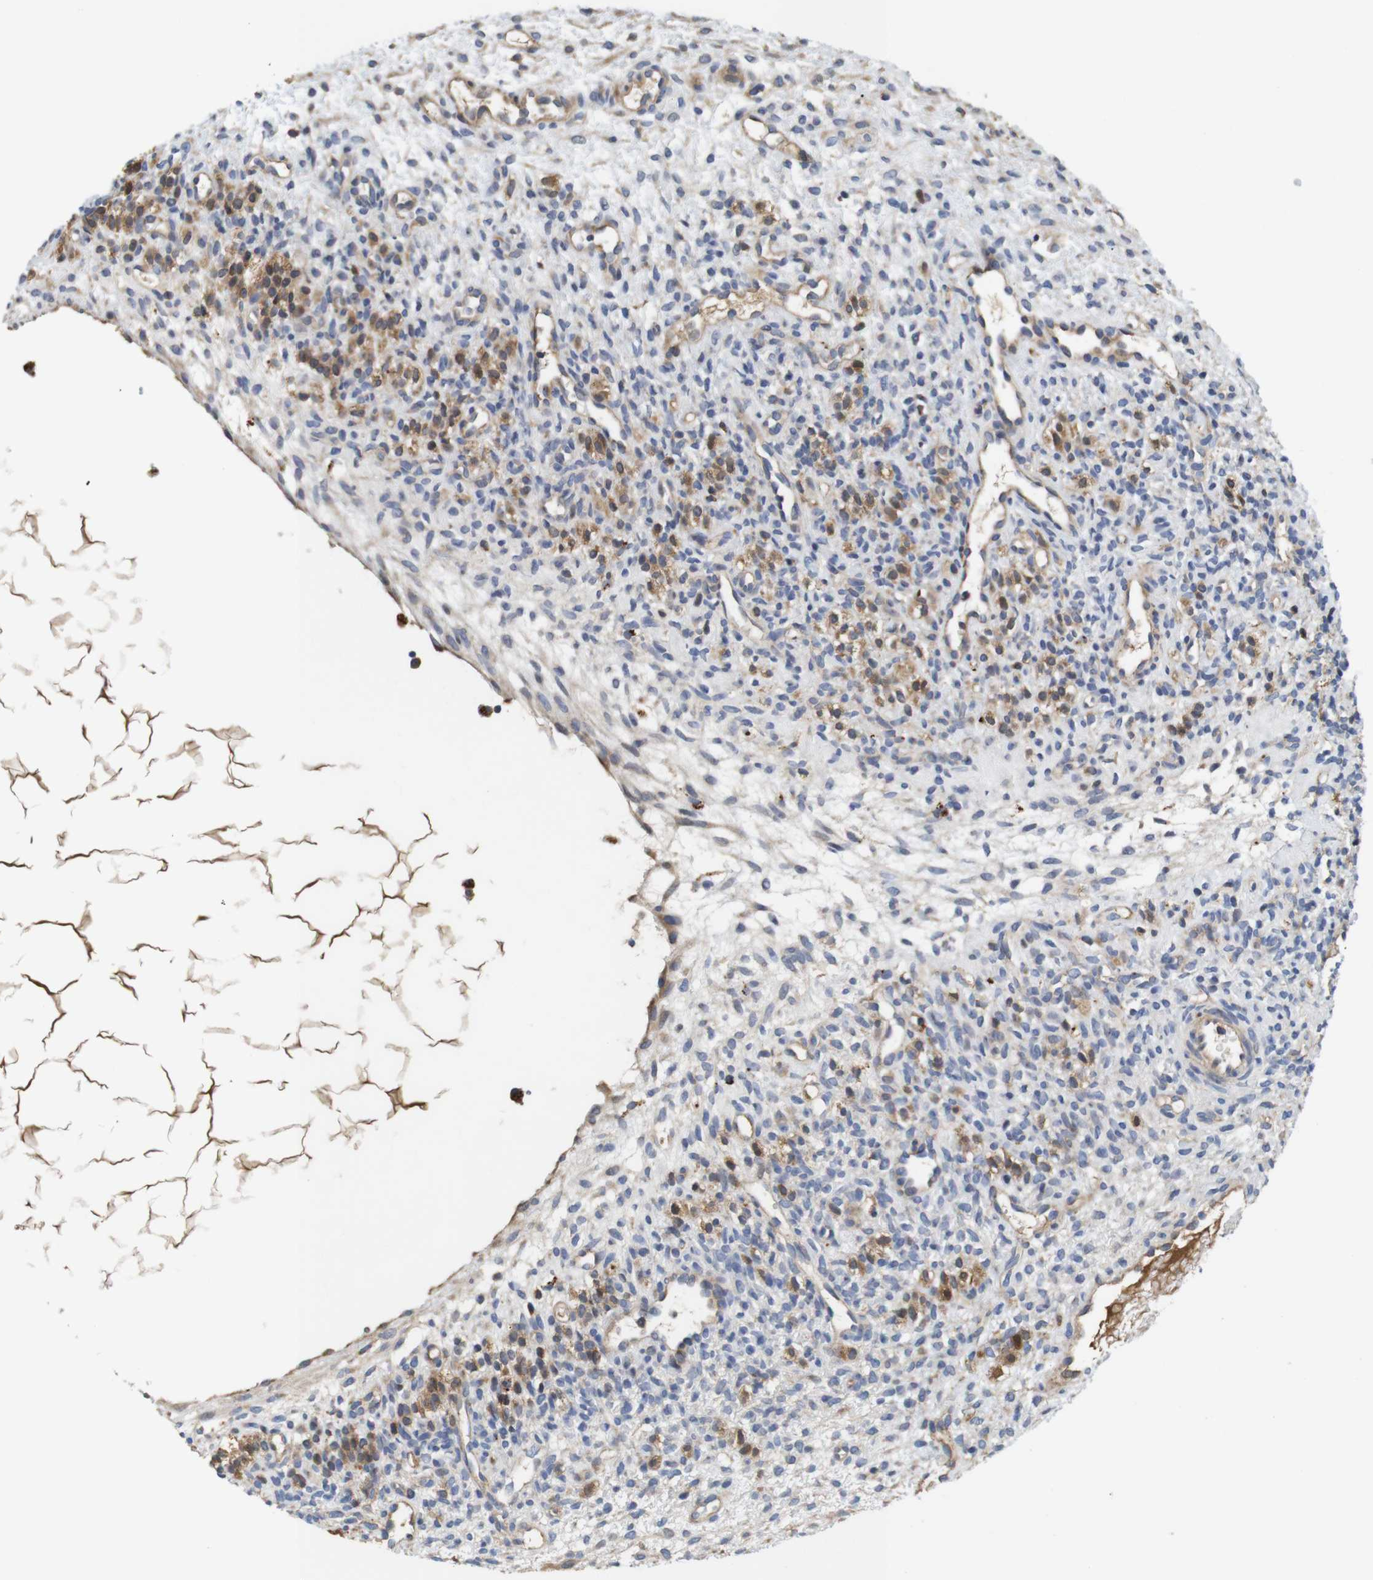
{"staining": {"intensity": "weak", "quantity": "<25%", "location": "cytoplasmic/membranous"}, "tissue": "ovary", "cell_type": "Ovarian stroma cells", "image_type": "normal", "snomed": [{"axis": "morphology", "description": "Normal tissue, NOS"}, {"axis": "morphology", "description": "Cyst, NOS"}, {"axis": "topography", "description": "Ovary"}], "caption": "Protein analysis of unremarkable ovary reveals no significant expression in ovarian stroma cells.", "gene": "SPRY3", "patient": {"sex": "female", "age": 18}}